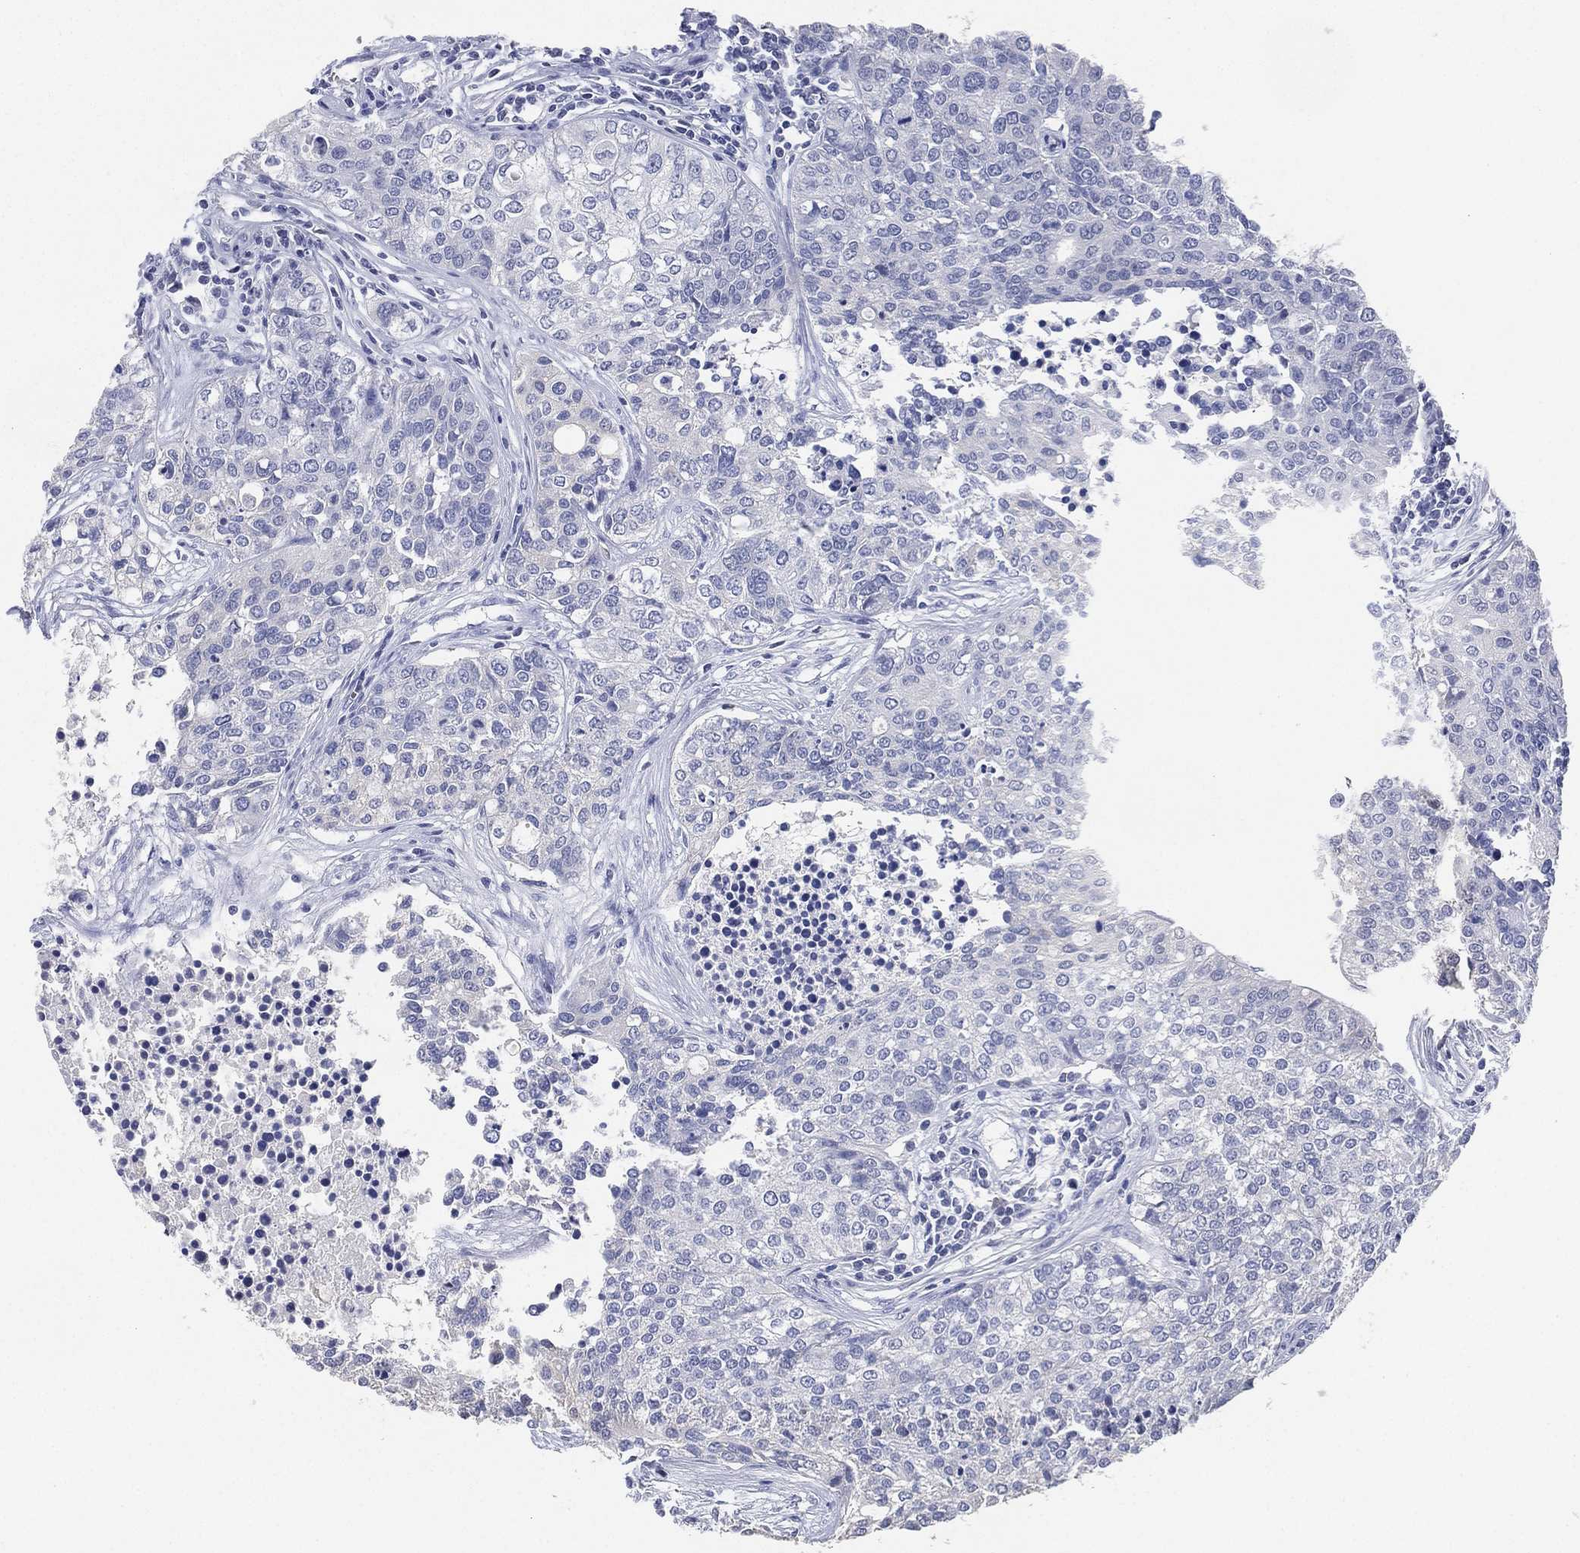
{"staining": {"intensity": "negative", "quantity": "none", "location": "none"}, "tissue": "carcinoid", "cell_type": "Tumor cells", "image_type": "cancer", "snomed": [{"axis": "morphology", "description": "Carcinoid, malignant, NOS"}, {"axis": "topography", "description": "Colon"}], "caption": "This is an IHC micrograph of malignant carcinoid. There is no staining in tumor cells.", "gene": "IYD", "patient": {"sex": "male", "age": 81}}